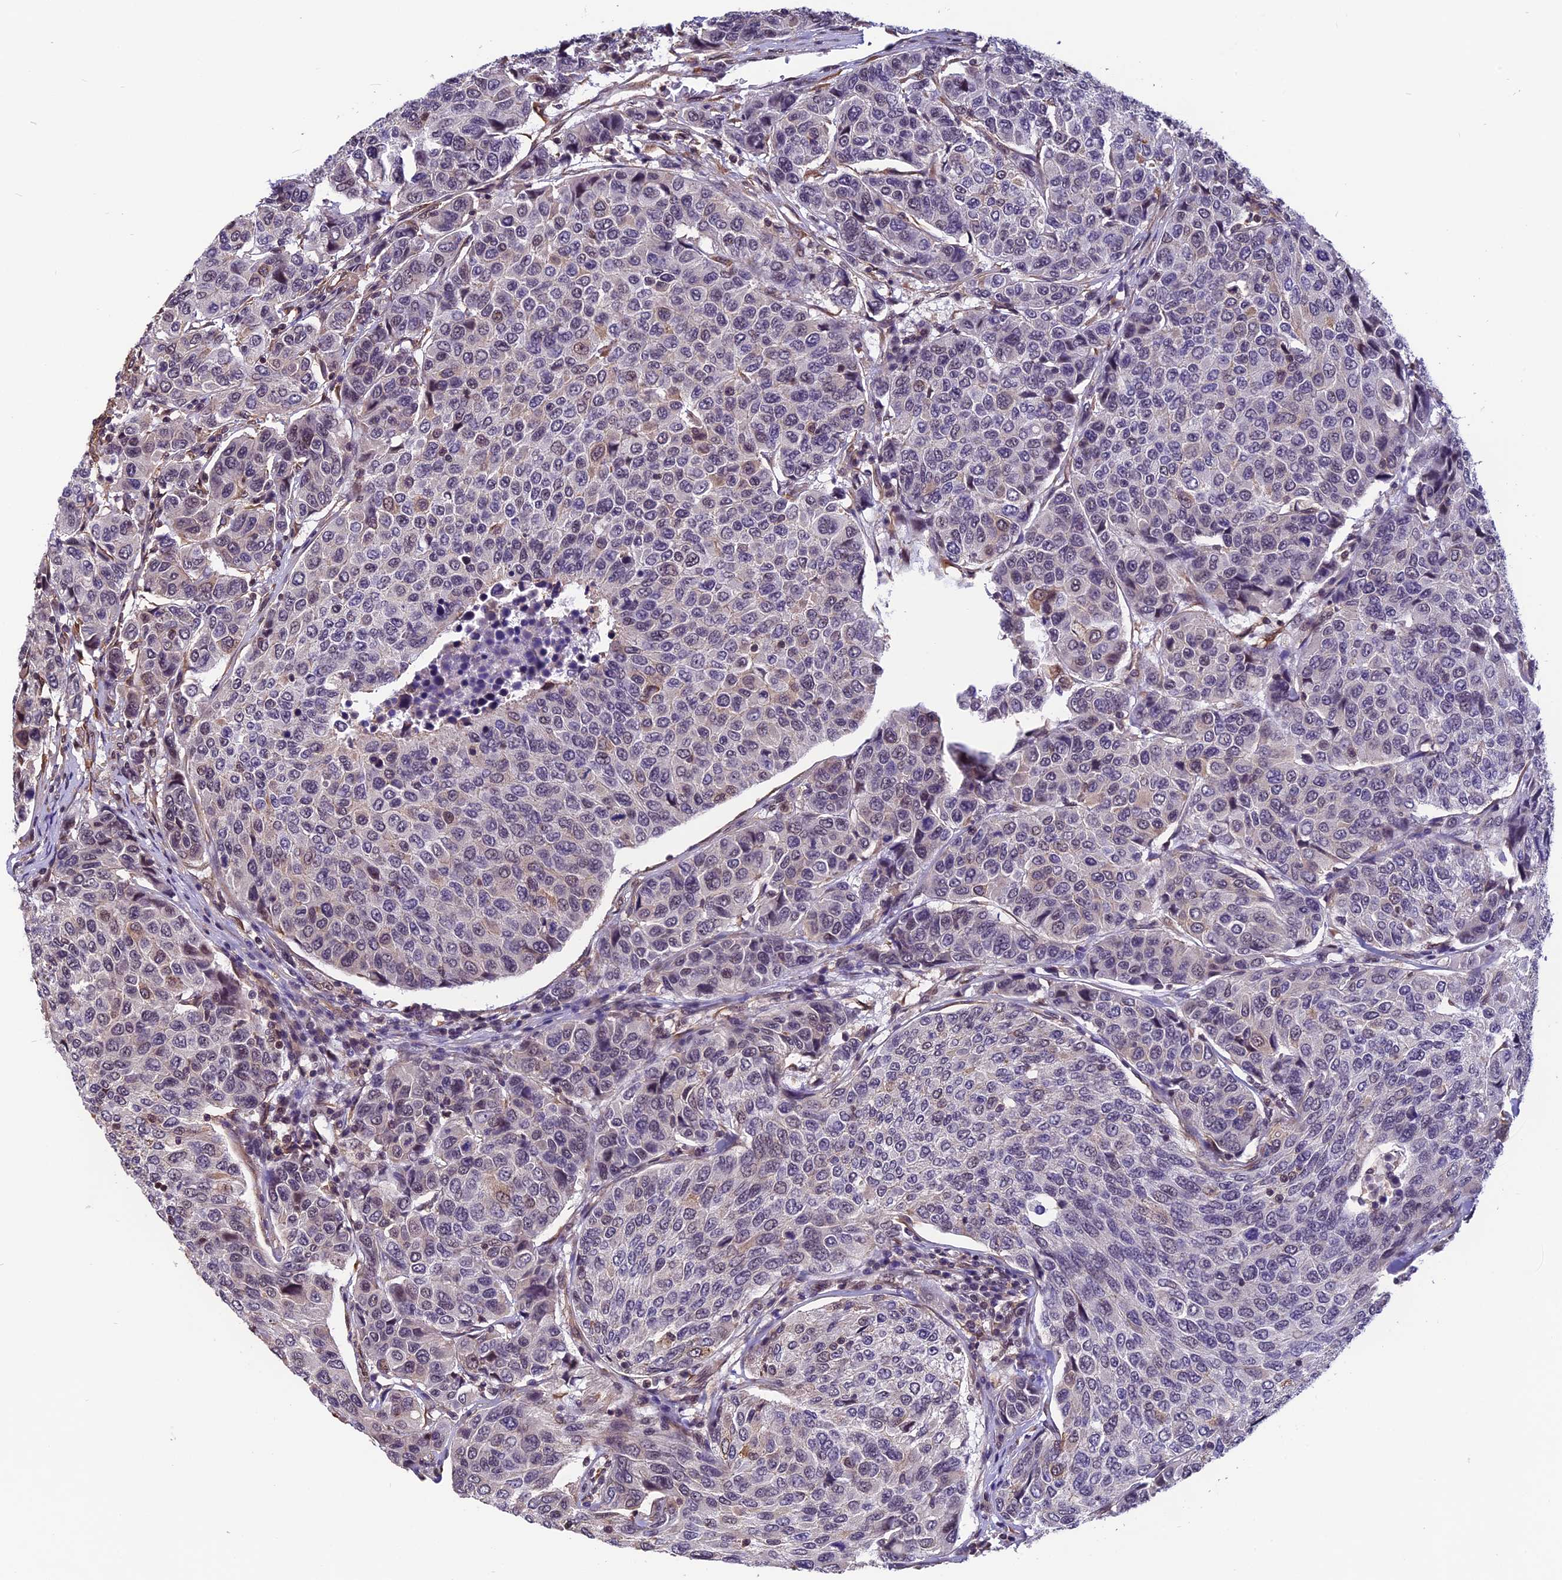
{"staining": {"intensity": "moderate", "quantity": "<25%", "location": "nuclear"}, "tissue": "breast cancer", "cell_type": "Tumor cells", "image_type": "cancer", "snomed": [{"axis": "morphology", "description": "Duct carcinoma"}, {"axis": "topography", "description": "Breast"}], "caption": "Breast invasive ductal carcinoma stained with IHC reveals moderate nuclear expression in approximately <25% of tumor cells. (brown staining indicates protein expression, while blue staining denotes nuclei).", "gene": "ZC3H4", "patient": {"sex": "female", "age": 55}}